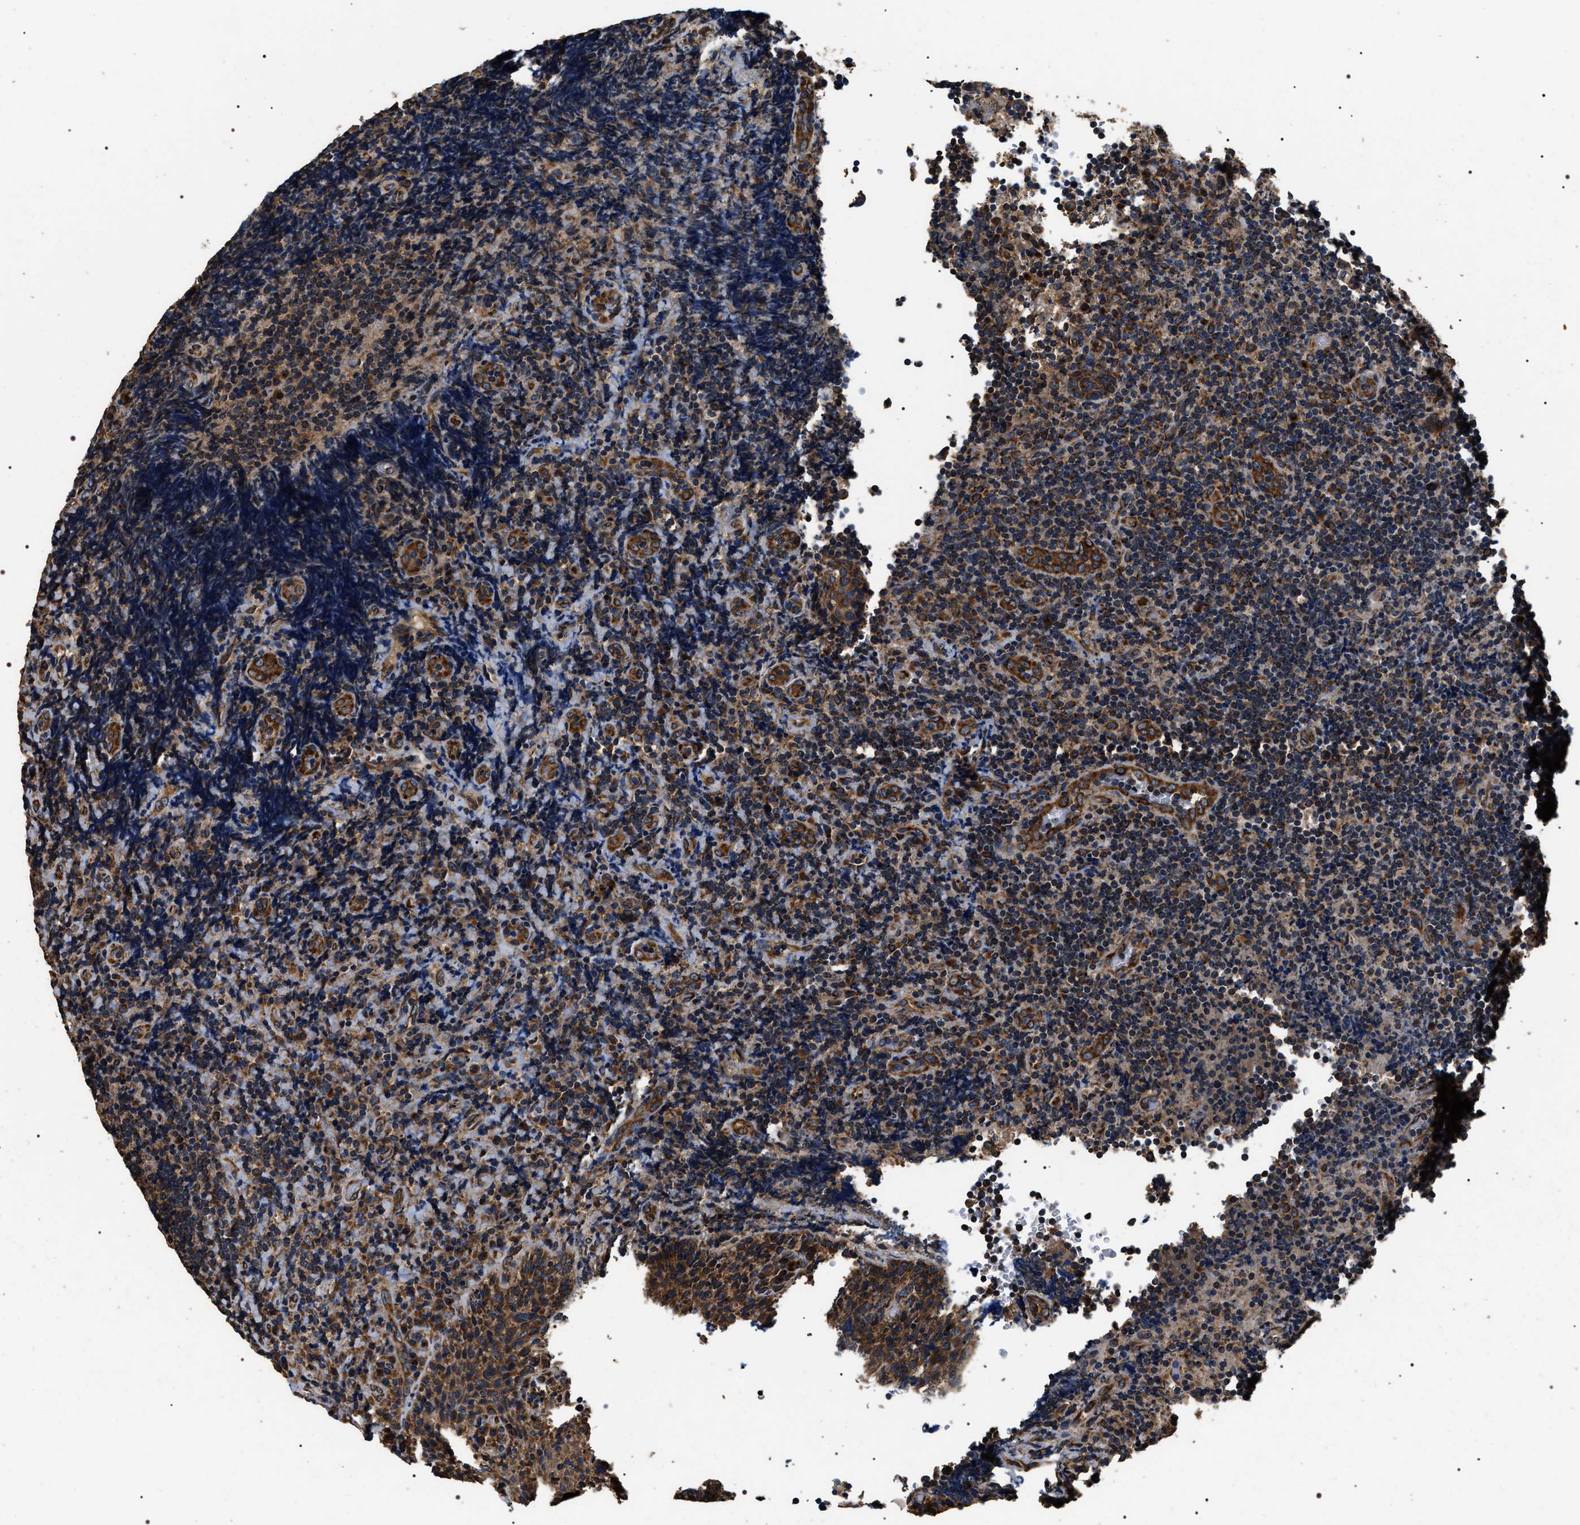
{"staining": {"intensity": "moderate", "quantity": ">75%", "location": "cytoplasmic/membranous"}, "tissue": "lymphoma", "cell_type": "Tumor cells", "image_type": "cancer", "snomed": [{"axis": "morphology", "description": "Malignant lymphoma, non-Hodgkin's type, High grade"}, {"axis": "topography", "description": "Tonsil"}], "caption": "Moderate cytoplasmic/membranous protein expression is seen in approximately >75% of tumor cells in lymphoma. The staining is performed using DAB brown chromogen to label protein expression. The nuclei are counter-stained blue using hematoxylin.", "gene": "KTN1", "patient": {"sex": "female", "age": 36}}